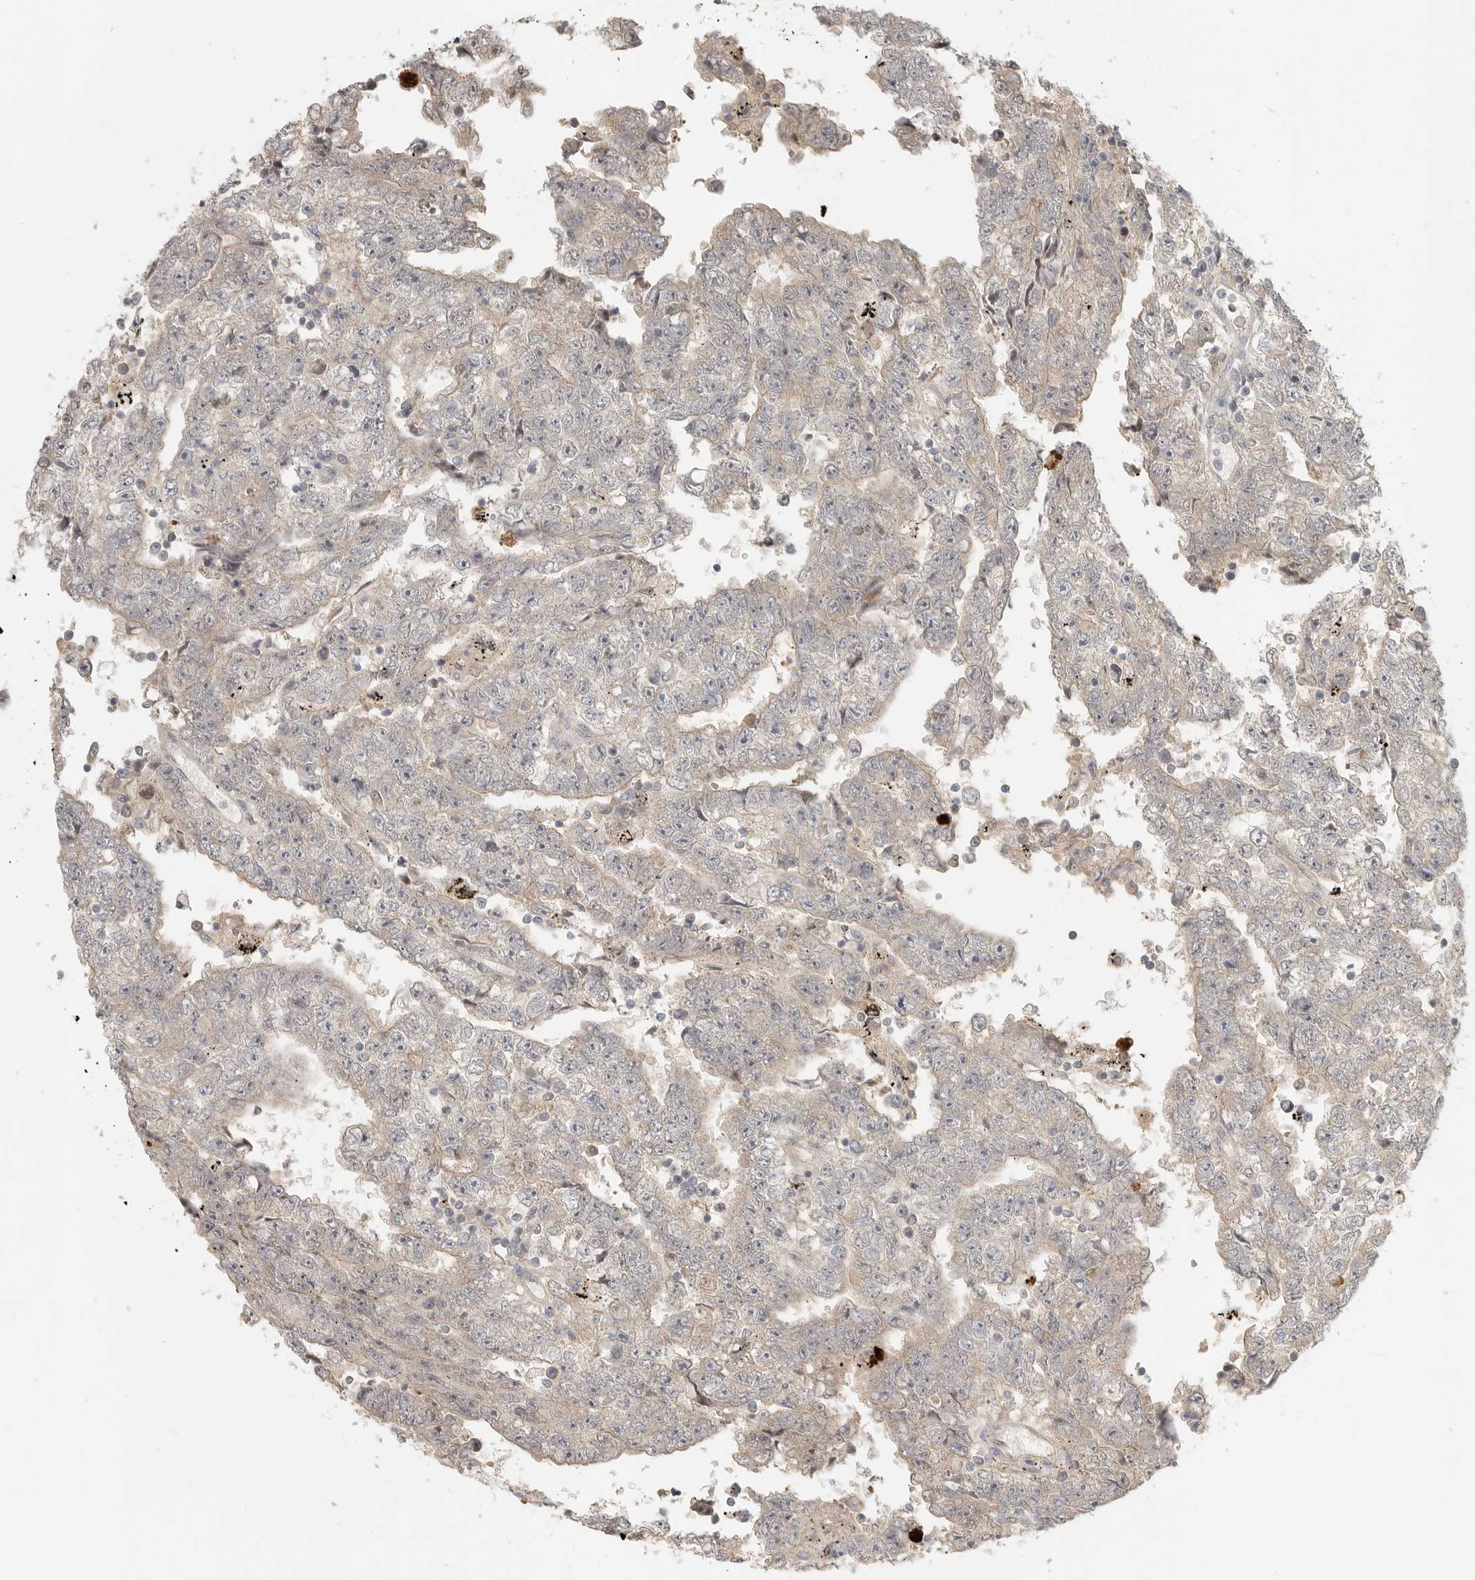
{"staining": {"intensity": "negative", "quantity": "none", "location": "none"}, "tissue": "testis cancer", "cell_type": "Tumor cells", "image_type": "cancer", "snomed": [{"axis": "morphology", "description": "Carcinoma, Embryonal, NOS"}, {"axis": "topography", "description": "Testis"}], "caption": "Testis cancer stained for a protein using IHC shows no positivity tumor cells.", "gene": "HDAC6", "patient": {"sex": "male", "age": 25}}